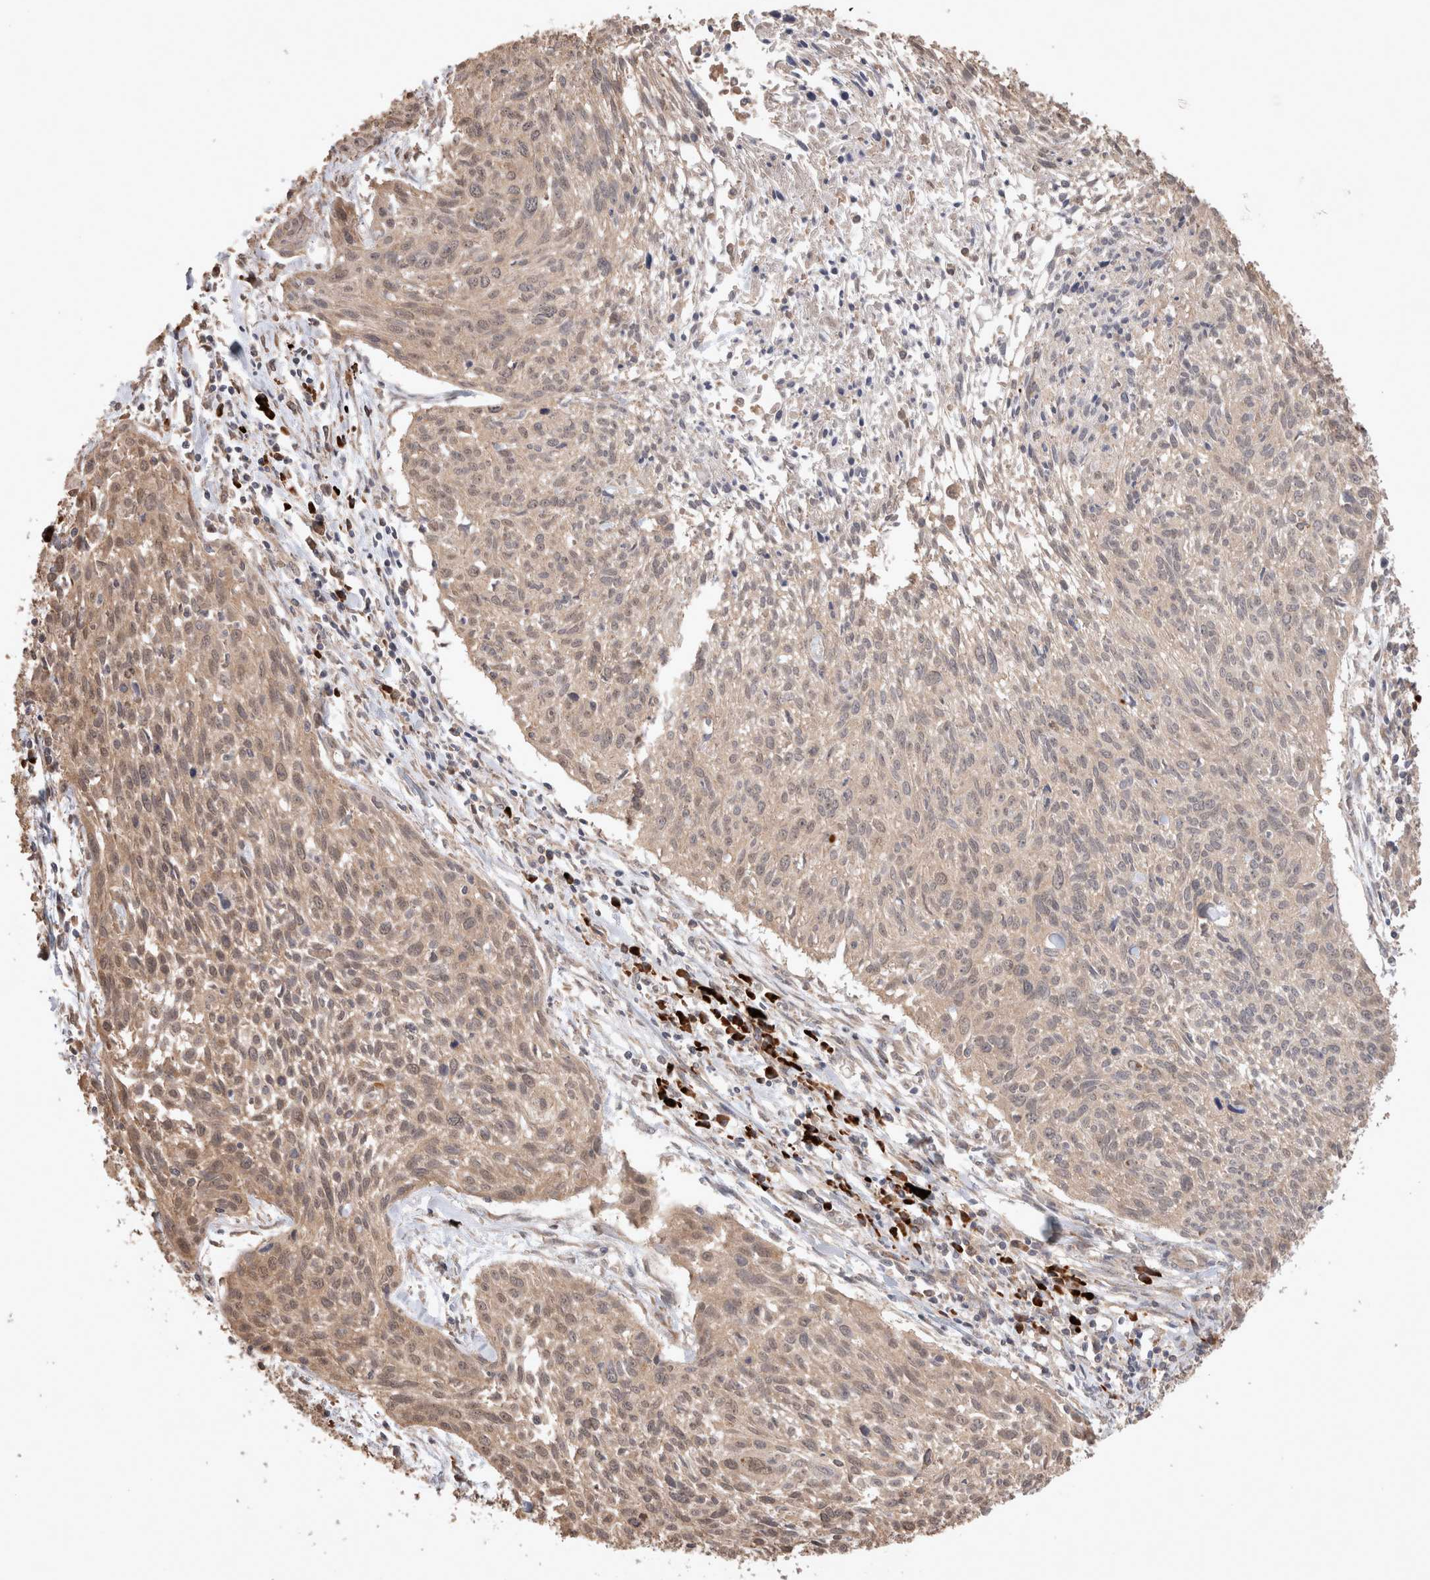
{"staining": {"intensity": "weak", "quantity": ">75%", "location": "cytoplasmic/membranous,nuclear"}, "tissue": "cervical cancer", "cell_type": "Tumor cells", "image_type": "cancer", "snomed": [{"axis": "morphology", "description": "Squamous cell carcinoma, NOS"}, {"axis": "topography", "description": "Cervix"}], "caption": "A low amount of weak cytoplasmic/membranous and nuclear expression is identified in about >75% of tumor cells in cervical squamous cell carcinoma tissue. (IHC, brightfield microscopy, high magnification).", "gene": "HROB", "patient": {"sex": "female", "age": 51}}